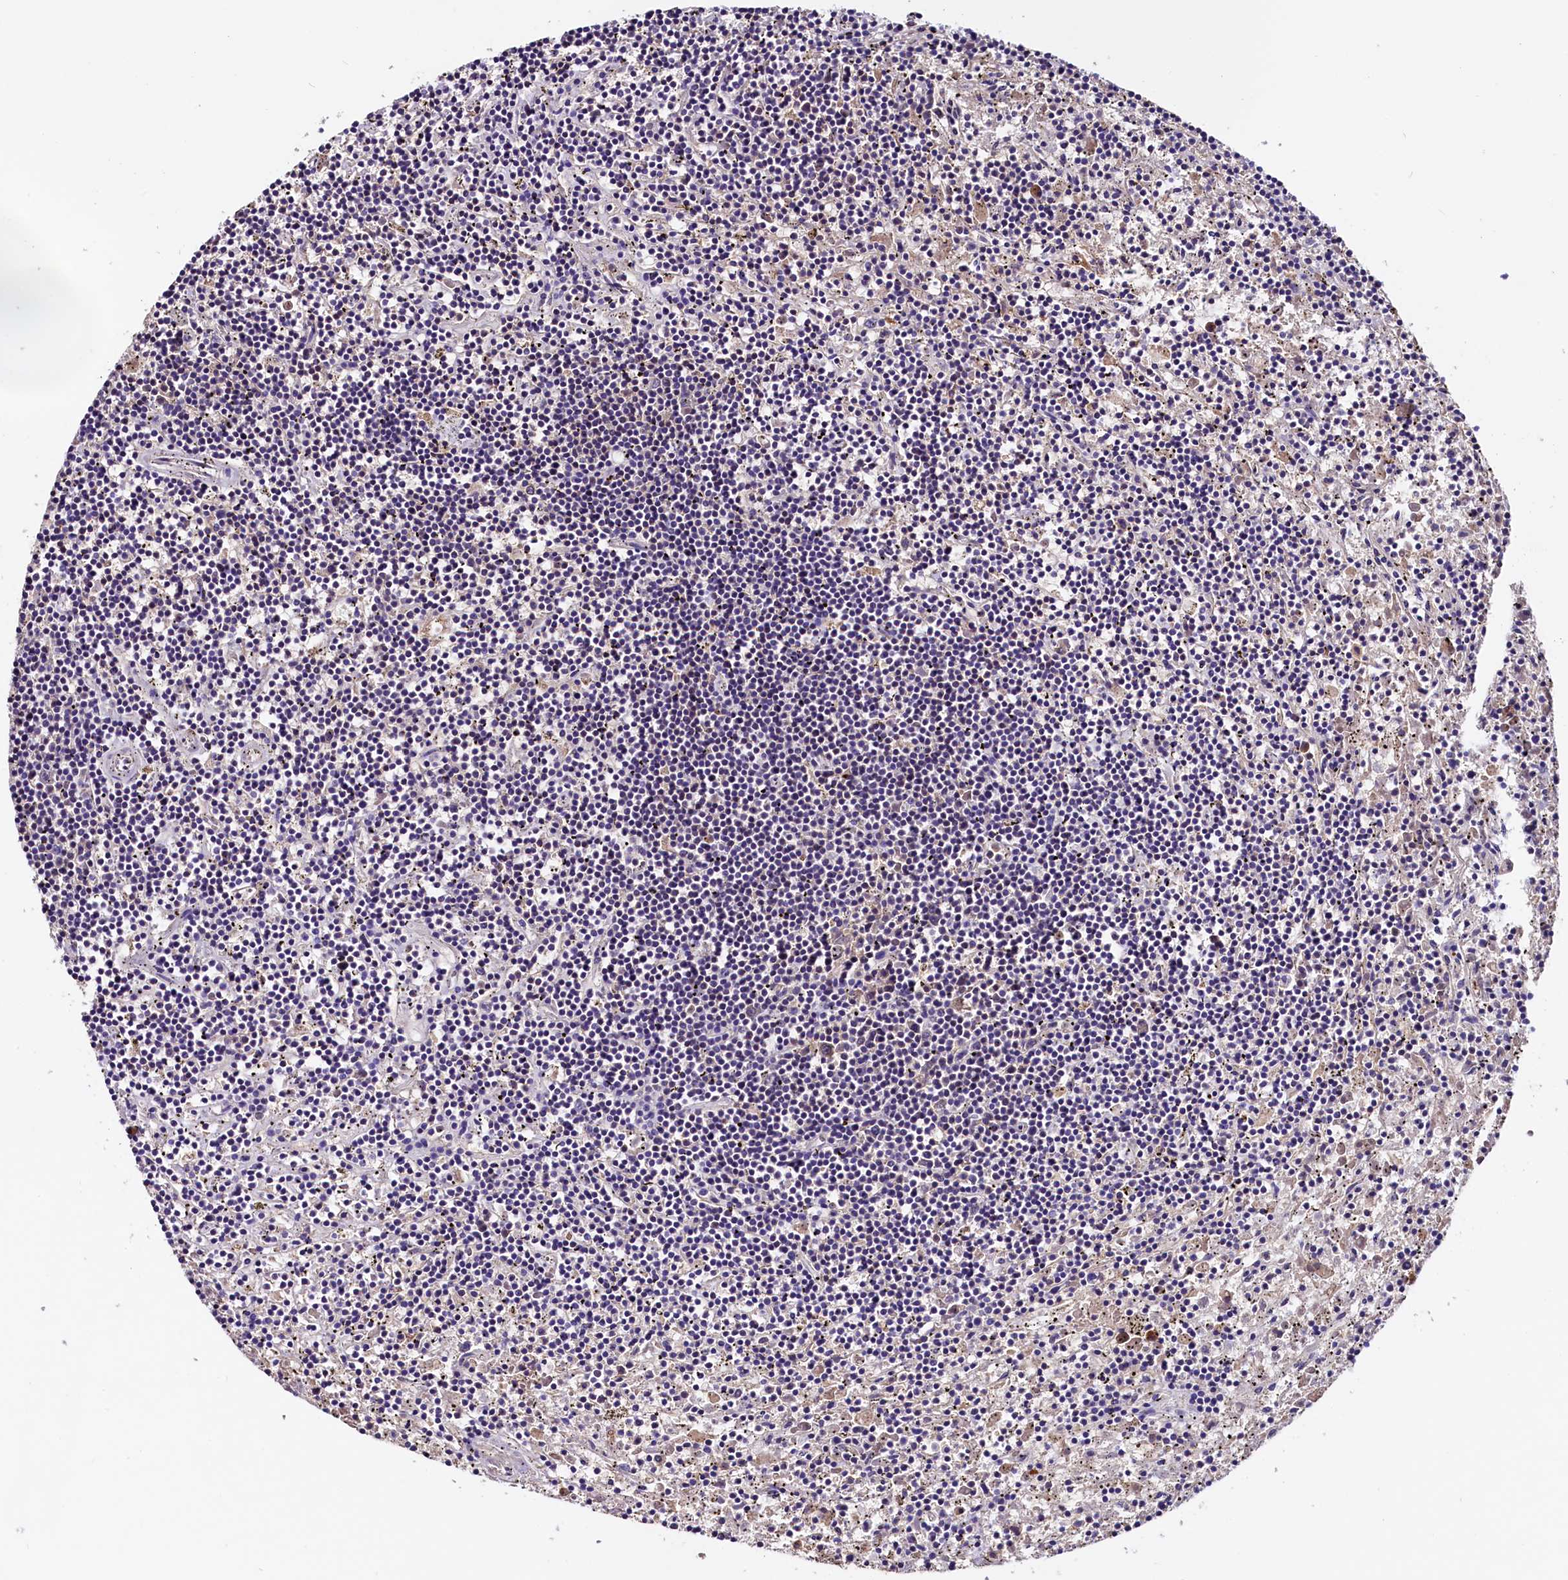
{"staining": {"intensity": "negative", "quantity": "none", "location": "none"}, "tissue": "lymphoma", "cell_type": "Tumor cells", "image_type": "cancer", "snomed": [{"axis": "morphology", "description": "Malignant lymphoma, non-Hodgkin's type, Low grade"}, {"axis": "topography", "description": "Spleen"}], "caption": "Human malignant lymphoma, non-Hodgkin's type (low-grade) stained for a protein using IHC reveals no expression in tumor cells.", "gene": "SIX5", "patient": {"sex": "male", "age": 76}}